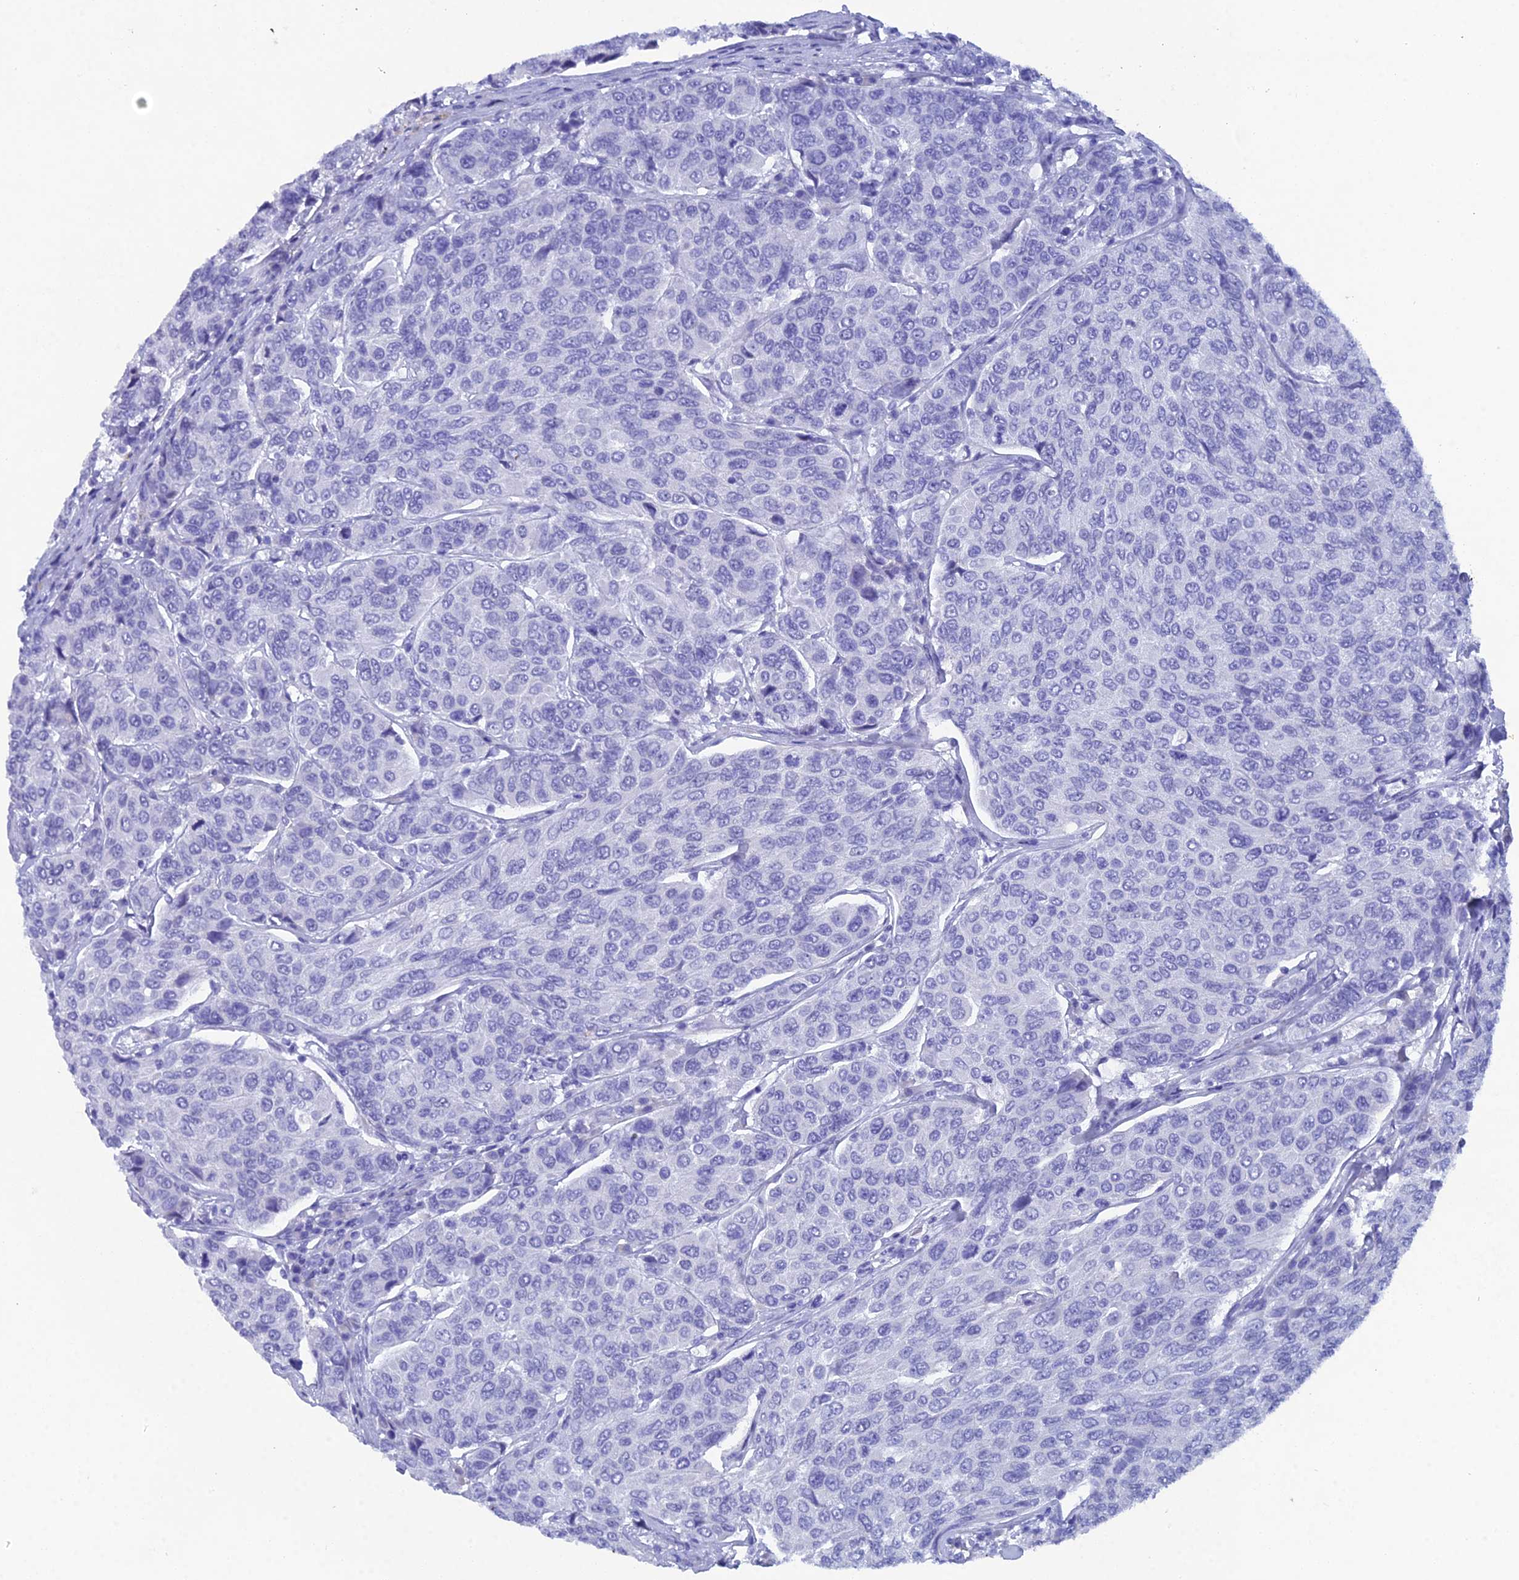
{"staining": {"intensity": "negative", "quantity": "none", "location": "none"}, "tissue": "breast cancer", "cell_type": "Tumor cells", "image_type": "cancer", "snomed": [{"axis": "morphology", "description": "Duct carcinoma"}, {"axis": "topography", "description": "Breast"}], "caption": "Immunohistochemistry image of breast cancer (infiltrating ductal carcinoma) stained for a protein (brown), which demonstrates no expression in tumor cells.", "gene": "REG1A", "patient": {"sex": "female", "age": 55}}